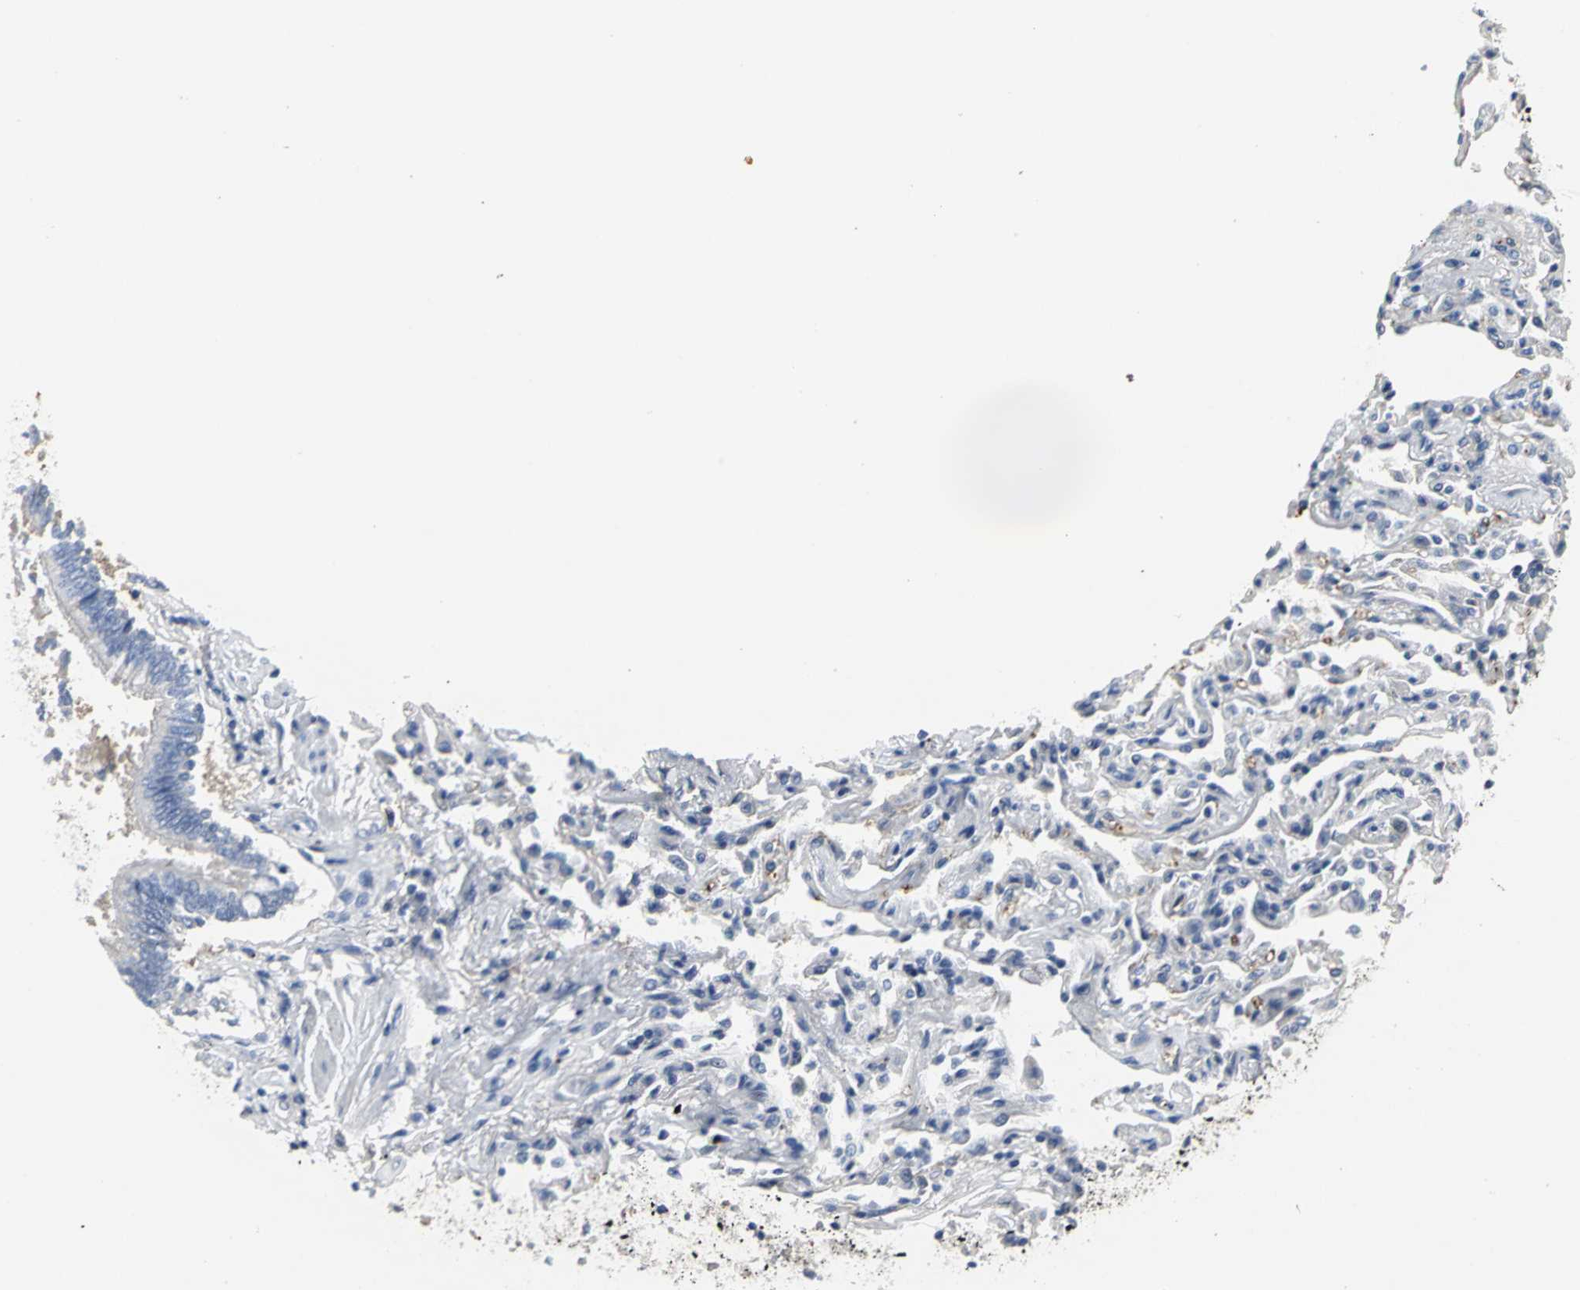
{"staining": {"intensity": "strong", "quantity": ">75%", "location": "cytoplasmic/membranous"}, "tissue": "bronchus", "cell_type": "Respiratory epithelial cells", "image_type": "normal", "snomed": [{"axis": "morphology", "description": "Normal tissue, NOS"}, {"axis": "topography", "description": "Lung"}], "caption": "This image exhibits unremarkable bronchus stained with immunohistochemistry to label a protein in brown. The cytoplasmic/membranous of respiratory epithelial cells show strong positivity for the protein. Nuclei are counter-stained blue.", "gene": "CHRNB1", "patient": {"sex": "male", "age": 64}}